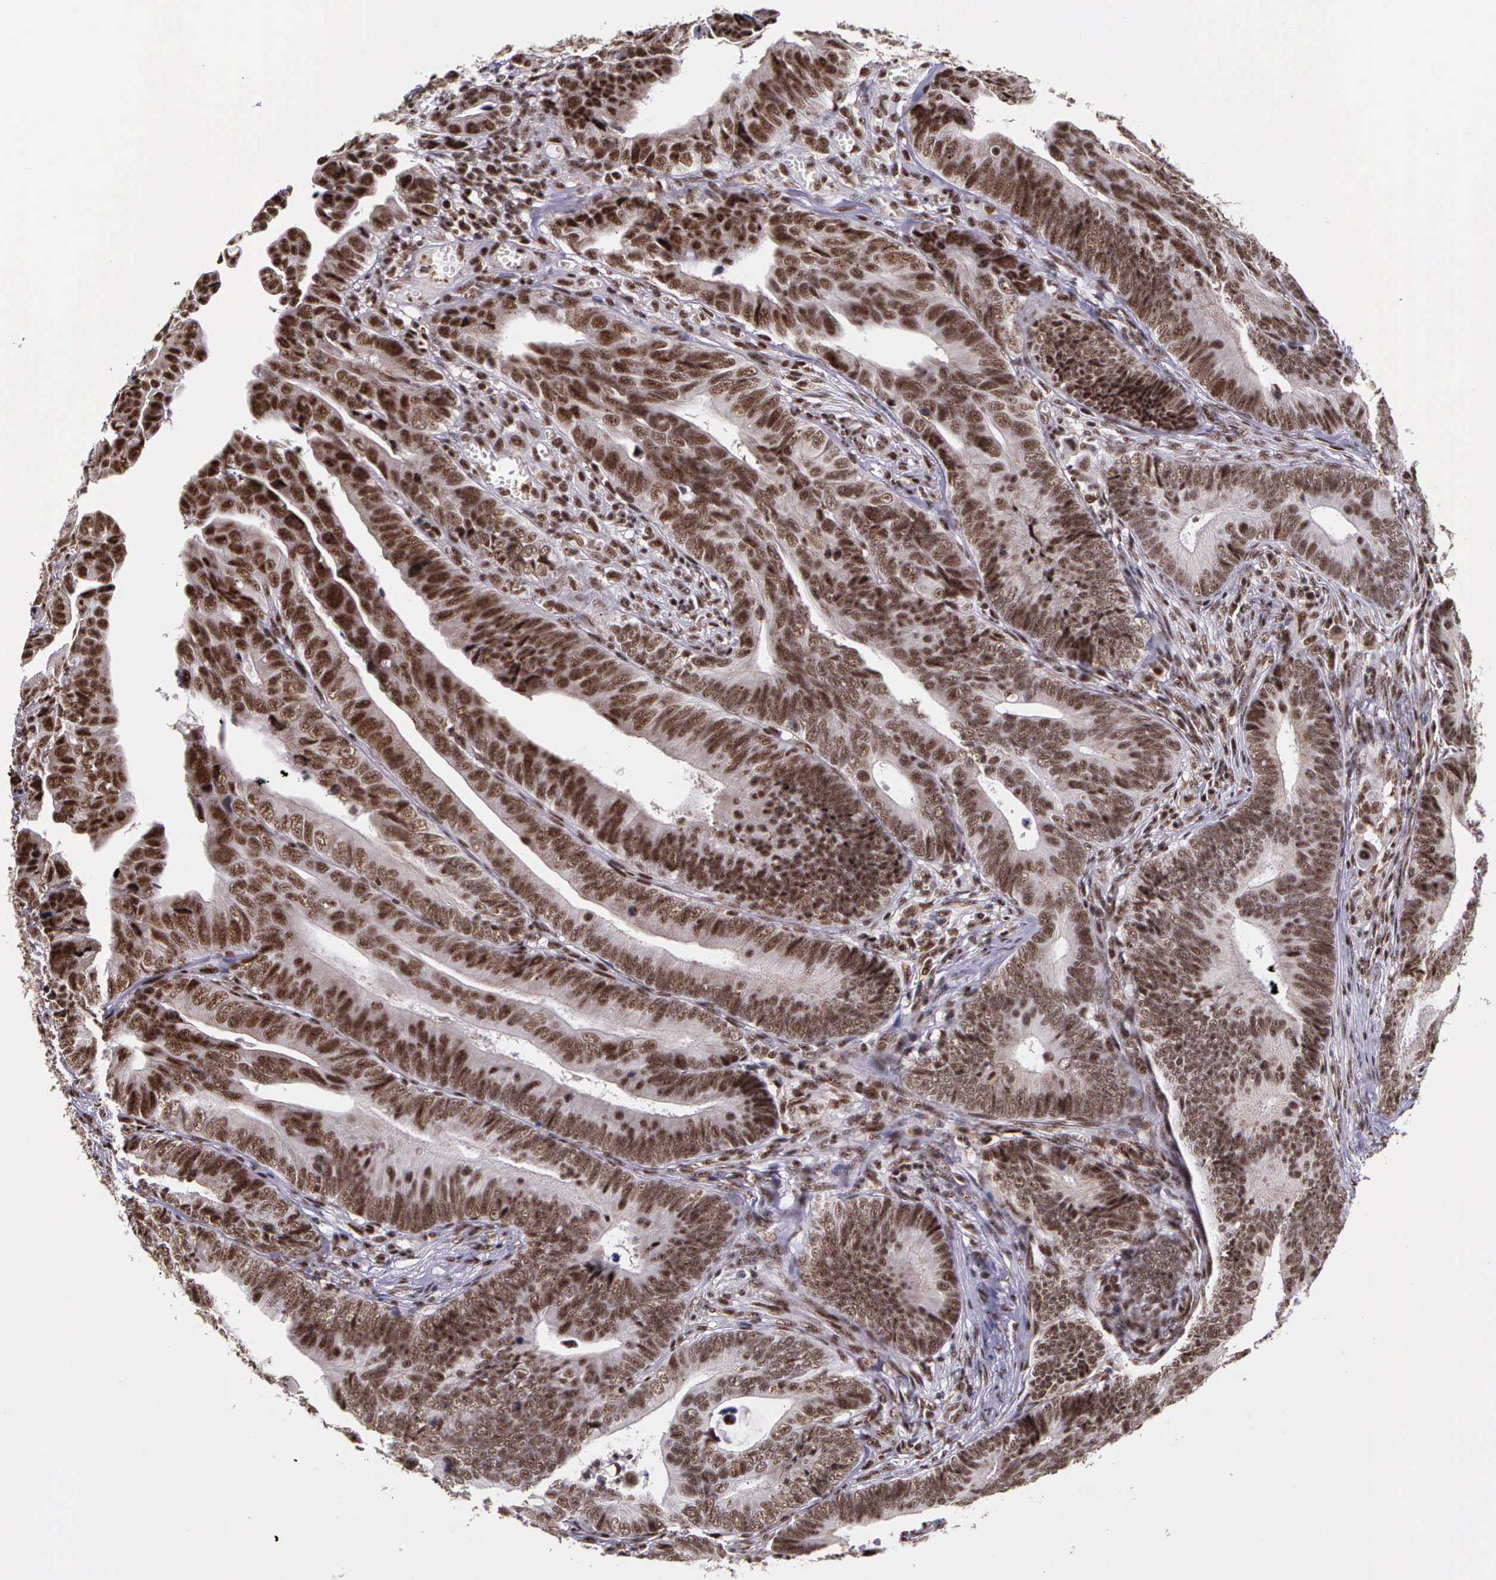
{"staining": {"intensity": "moderate", "quantity": ">75%", "location": "nuclear"}, "tissue": "colorectal cancer", "cell_type": "Tumor cells", "image_type": "cancer", "snomed": [{"axis": "morphology", "description": "Adenocarcinoma, NOS"}, {"axis": "topography", "description": "Colon"}], "caption": "Approximately >75% of tumor cells in colorectal adenocarcinoma display moderate nuclear protein staining as visualized by brown immunohistochemical staining.", "gene": "FAM47A", "patient": {"sex": "female", "age": 78}}